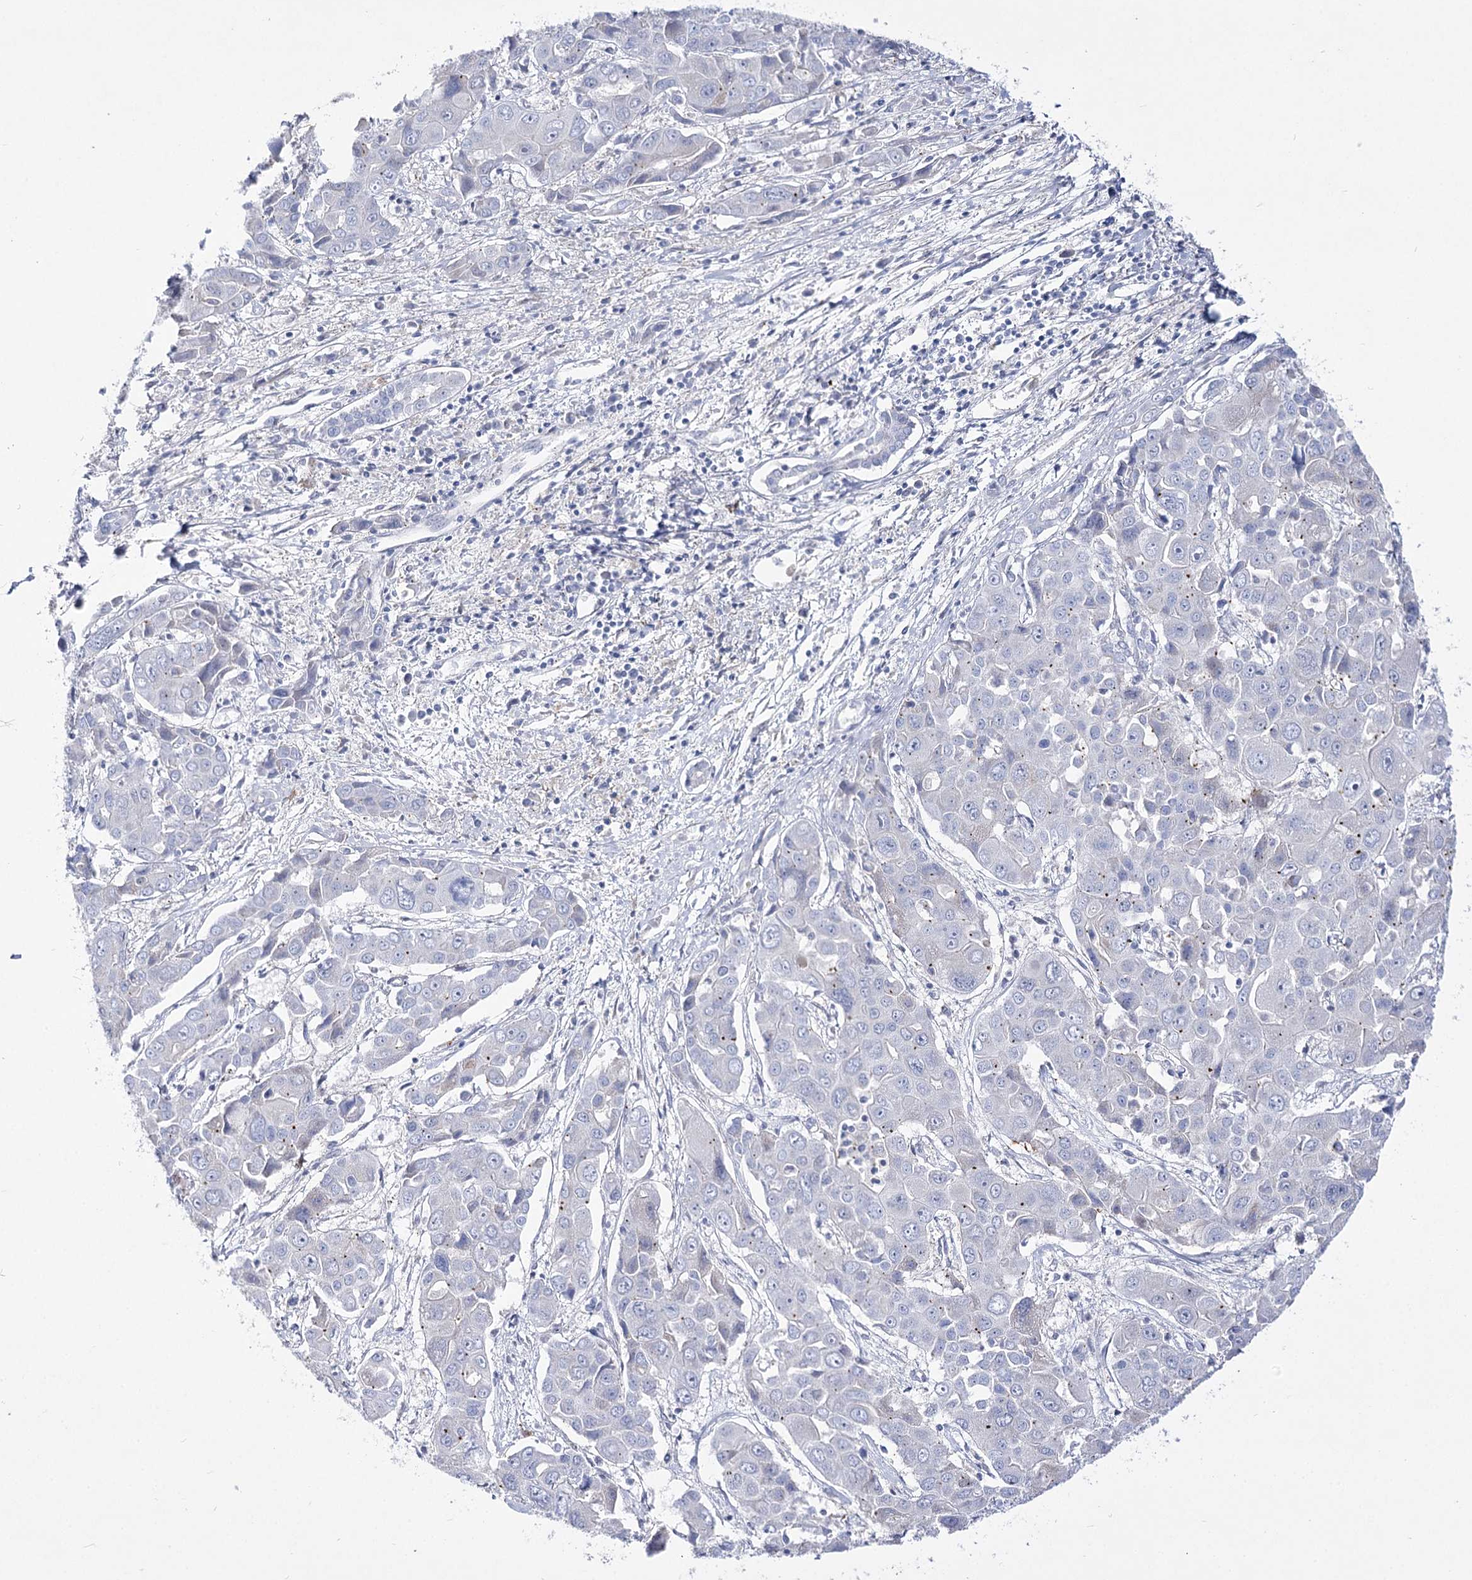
{"staining": {"intensity": "negative", "quantity": "none", "location": "none"}, "tissue": "liver cancer", "cell_type": "Tumor cells", "image_type": "cancer", "snomed": [{"axis": "morphology", "description": "Cholangiocarcinoma"}, {"axis": "topography", "description": "Liver"}], "caption": "A histopathology image of human liver cancer is negative for staining in tumor cells.", "gene": "ATP10B", "patient": {"sex": "male", "age": 67}}